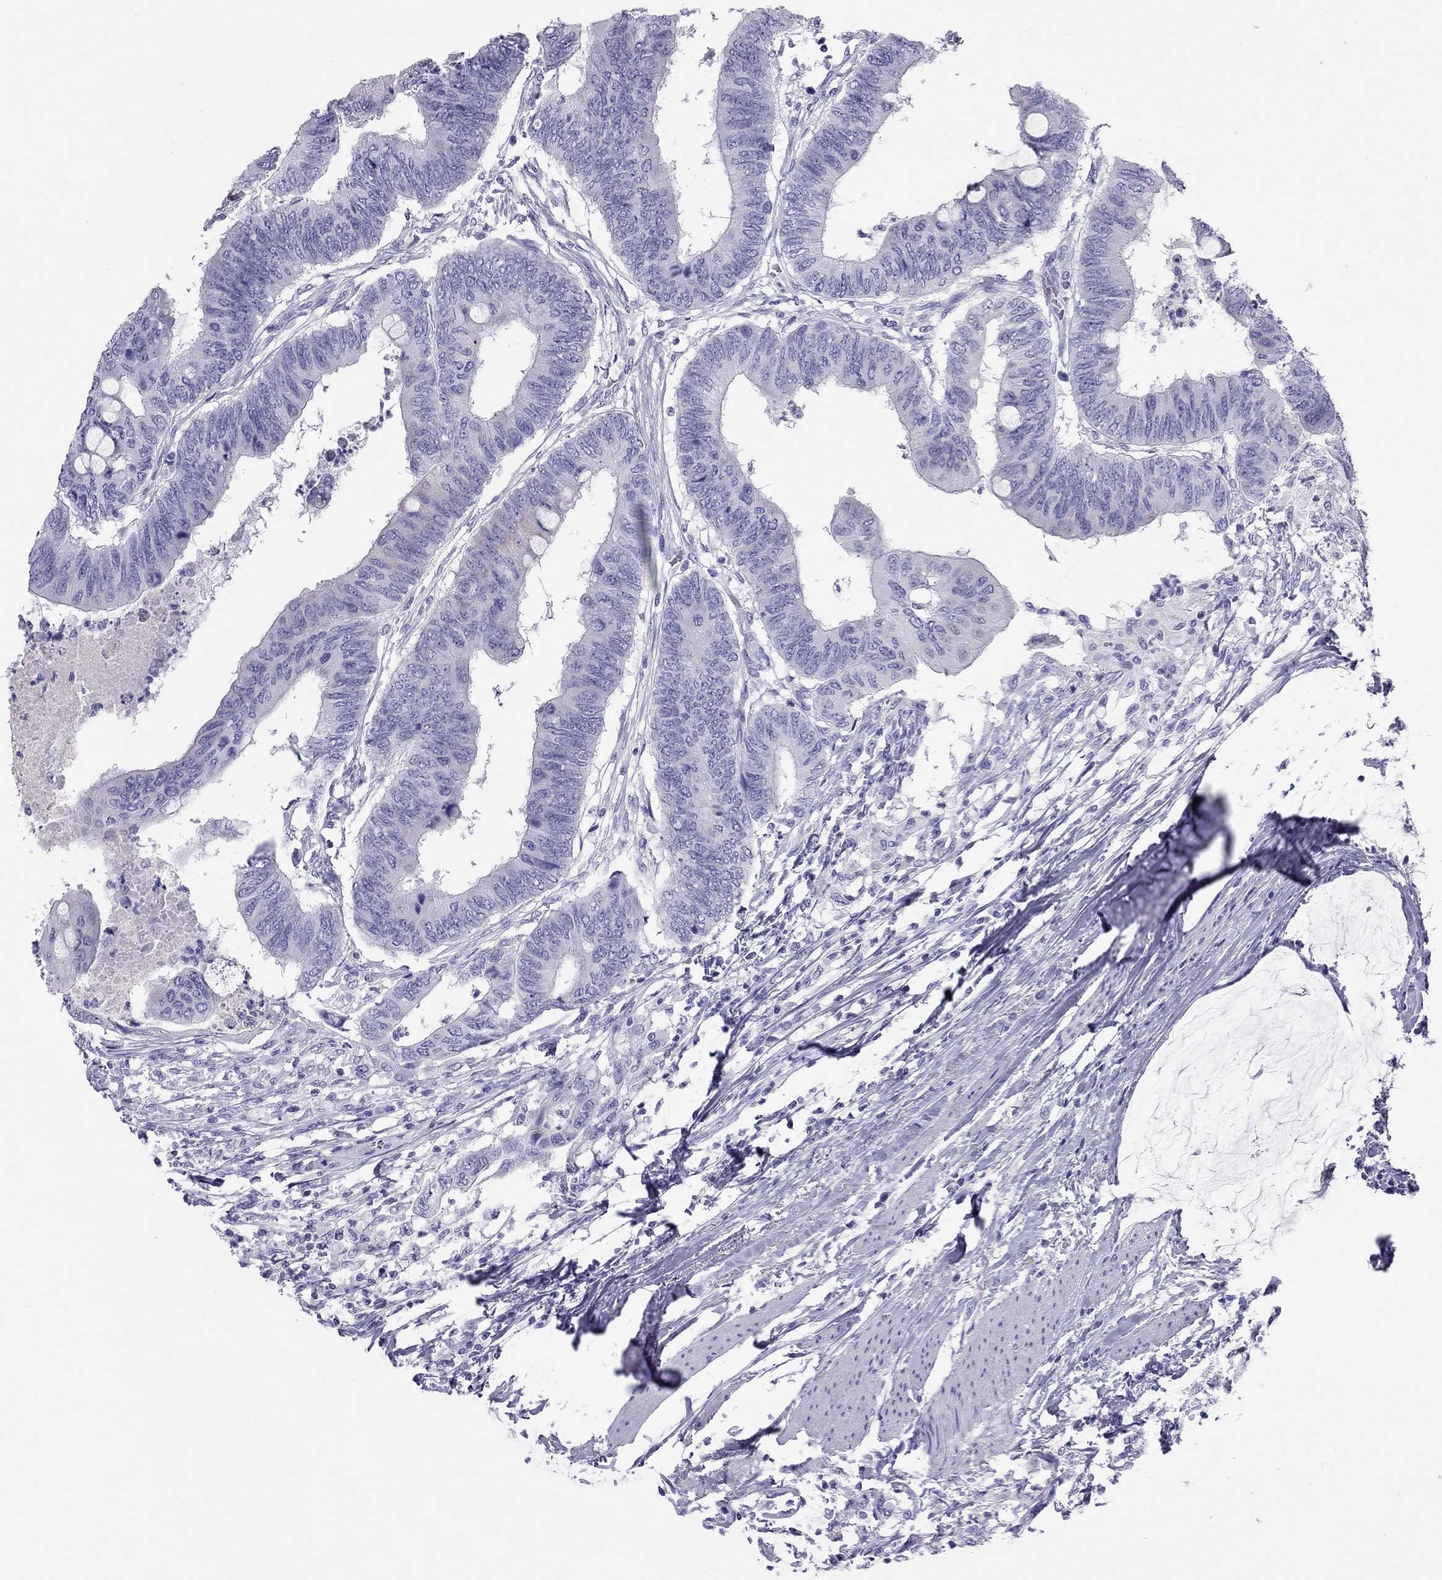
{"staining": {"intensity": "negative", "quantity": "none", "location": "none"}, "tissue": "colorectal cancer", "cell_type": "Tumor cells", "image_type": "cancer", "snomed": [{"axis": "morphology", "description": "Normal tissue, NOS"}, {"axis": "morphology", "description": "Adenocarcinoma, NOS"}, {"axis": "topography", "description": "Rectum"}, {"axis": "topography", "description": "Peripheral nerve tissue"}], "caption": "This is an immunohistochemistry (IHC) histopathology image of colorectal adenocarcinoma. There is no staining in tumor cells.", "gene": "TRPM3", "patient": {"sex": "male", "age": 92}}